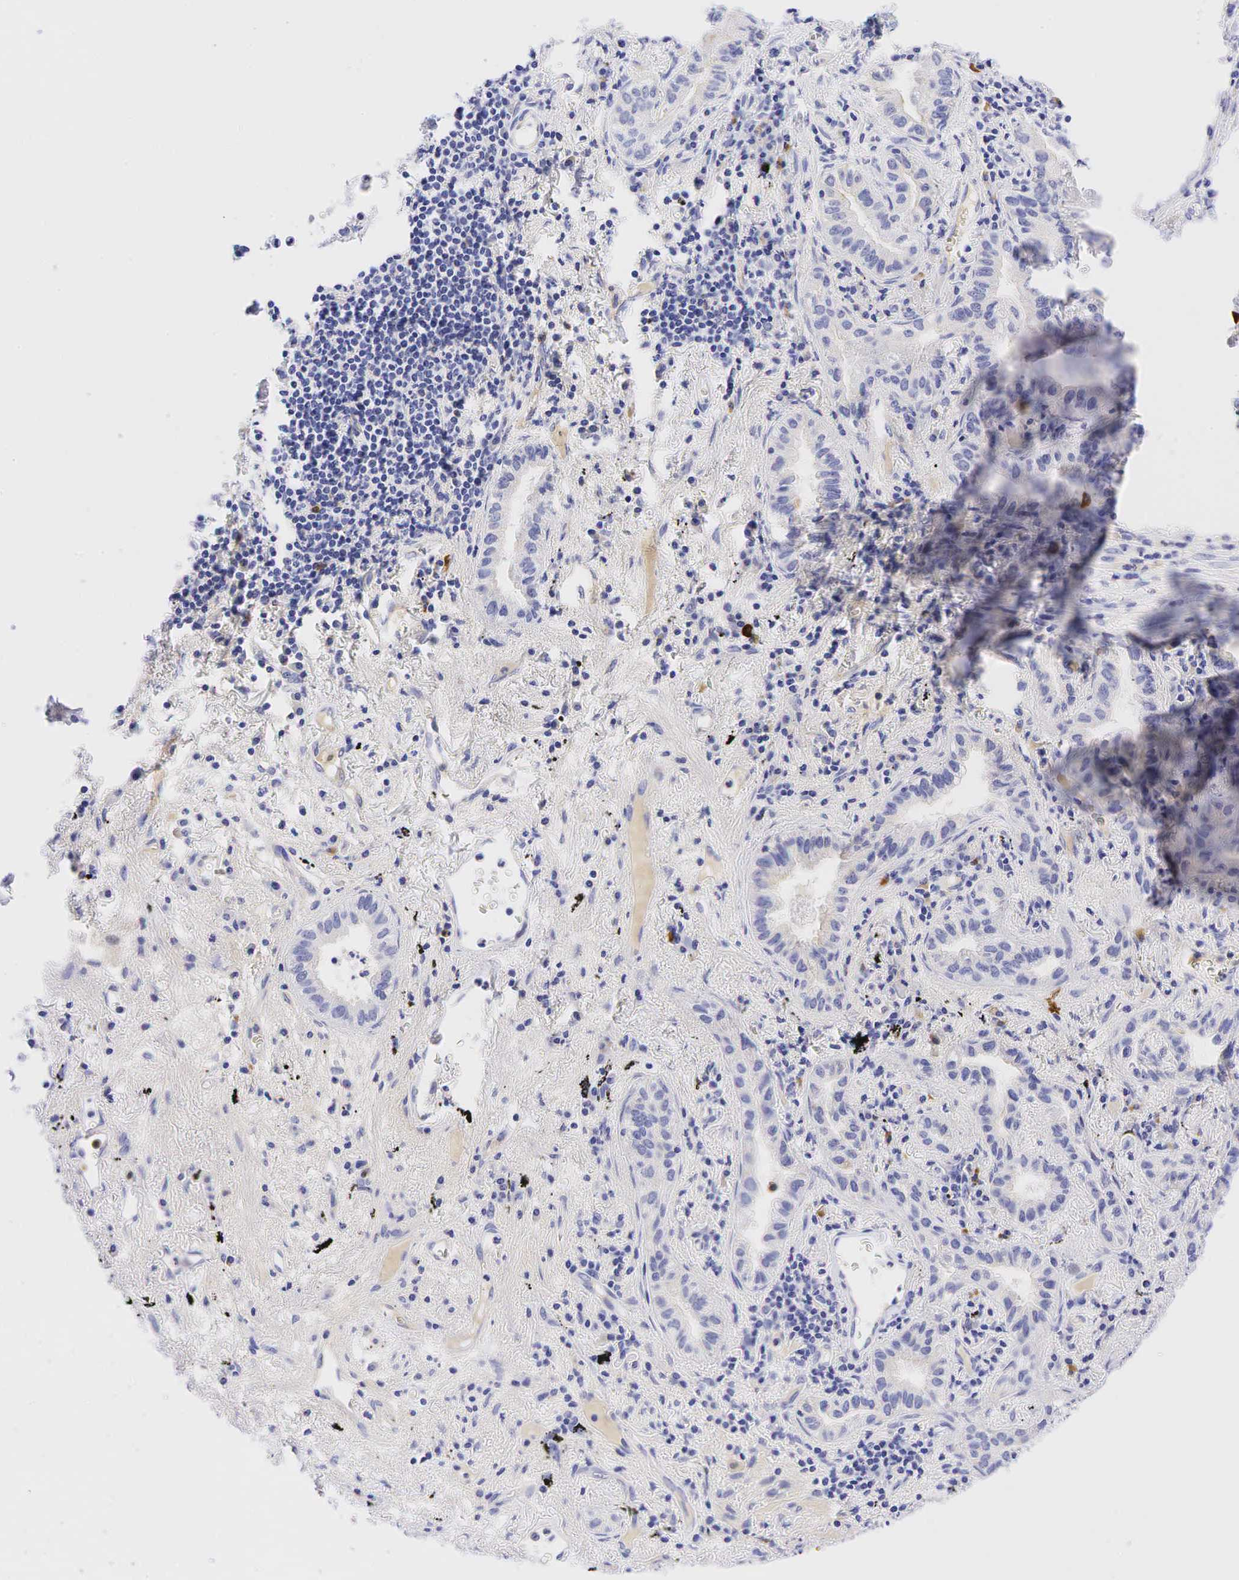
{"staining": {"intensity": "weak", "quantity": "<25%", "location": "cytoplasmic/membranous"}, "tissue": "lung cancer", "cell_type": "Tumor cells", "image_type": "cancer", "snomed": [{"axis": "morphology", "description": "Adenocarcinoma, NOS"}, {"axis": "topography", "description": "Lung"}], "caption": "Tumor cells are negative for protein expression in human lung cancer (adenocarcinoma).", "gene": "TNFRSF8", "patient": {"sex": "female", "age": 50}}